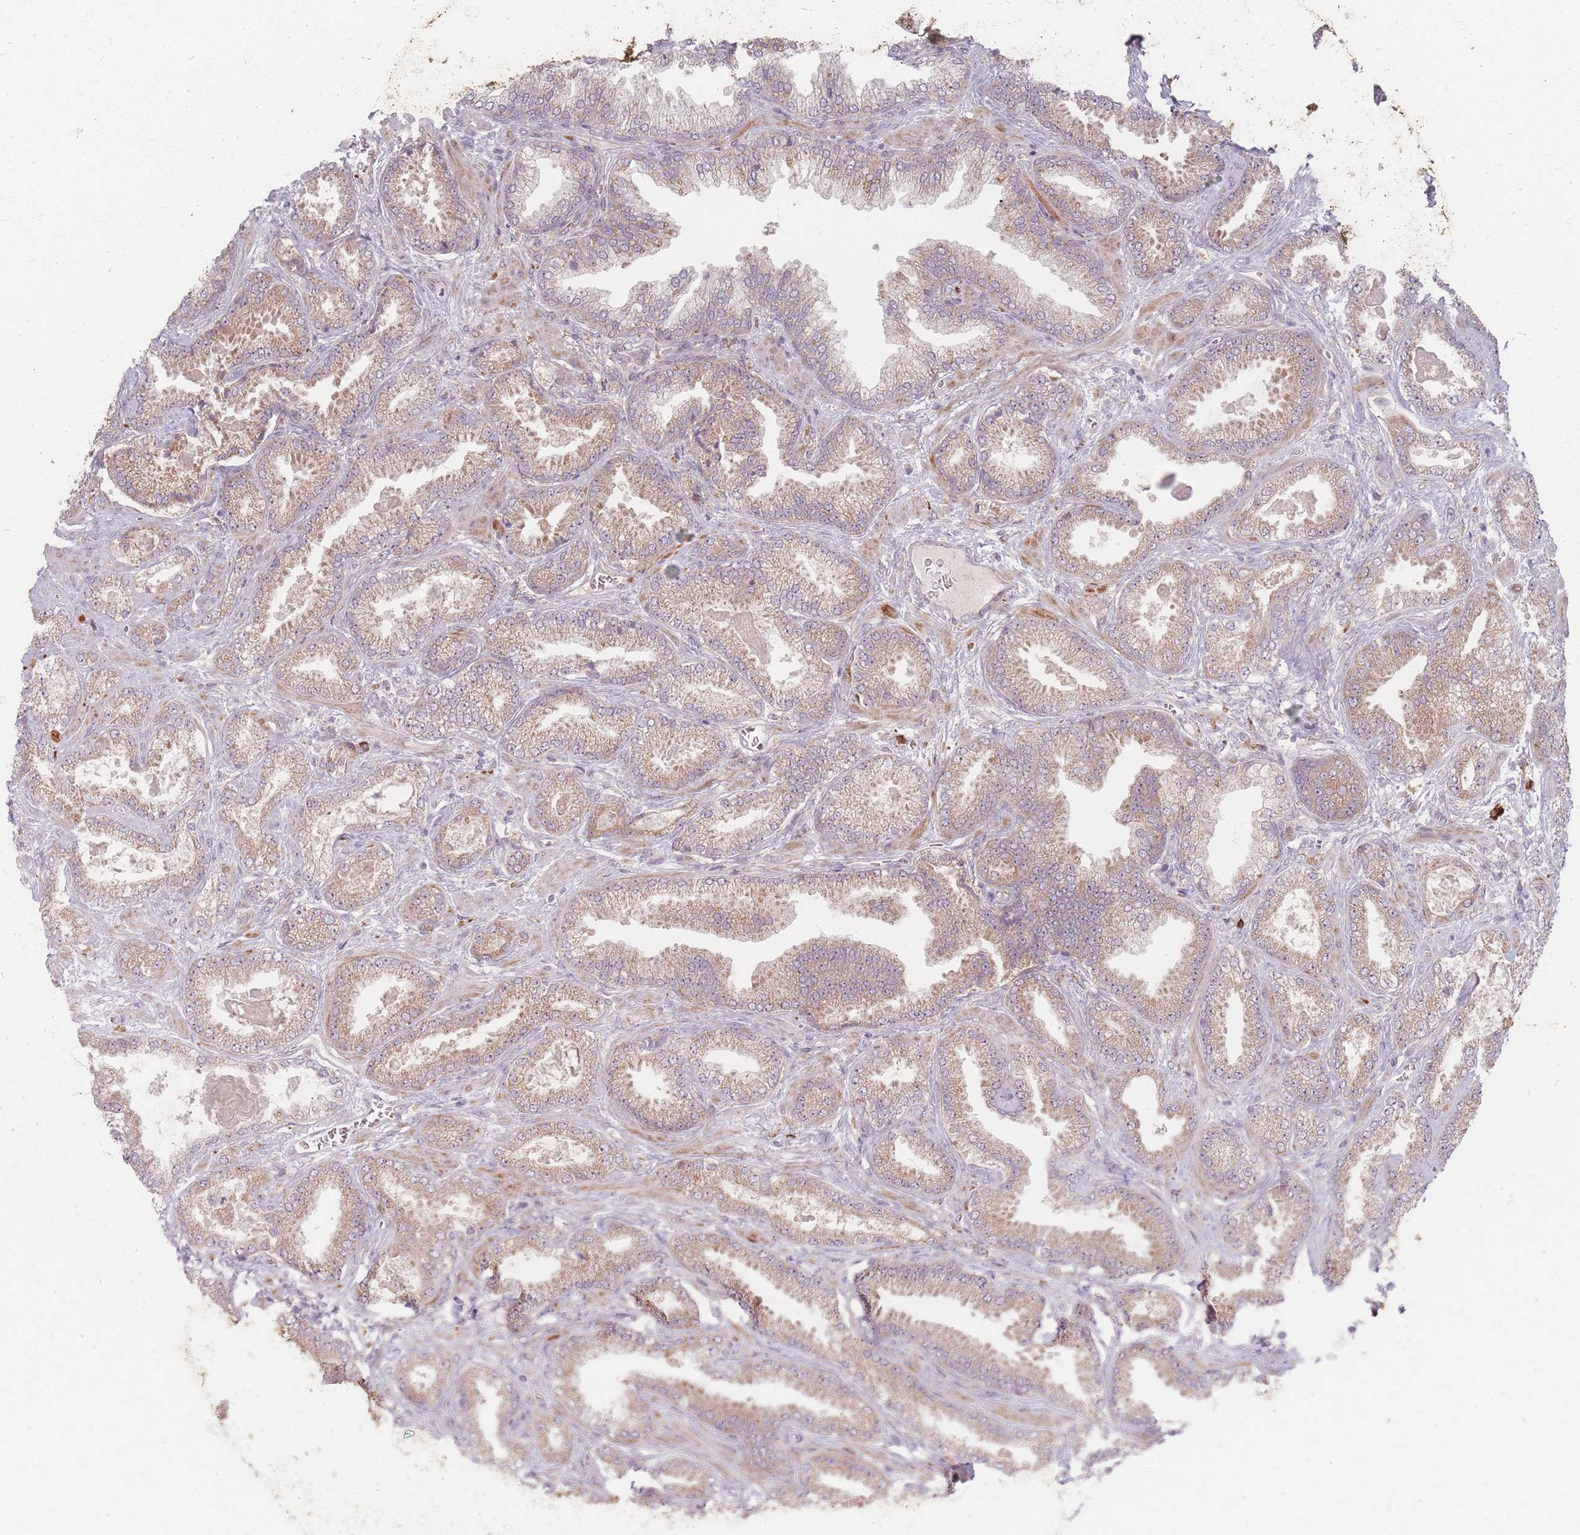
{"staining": {"intensity": "weak", "quantity": ">75%", "location": "cytoplasmic/membranous"}, "tissue": "prostate cancer", "cell_type": "Tumor cells", "image_type": "cancer", "snomed": [{"axis": "morphology", "description": "Adenocarcinoma, Low grade"}, {"axis": "topography", "description": "Prostate"}], "caption": "Prostate cancer stained for a protein (brown) demonstrates weak cytoplasmic/membranous positive expression in about >75% of tumor cells.", "gene": "SMIM14", "patient": {"sex": "male", "age": 62}}